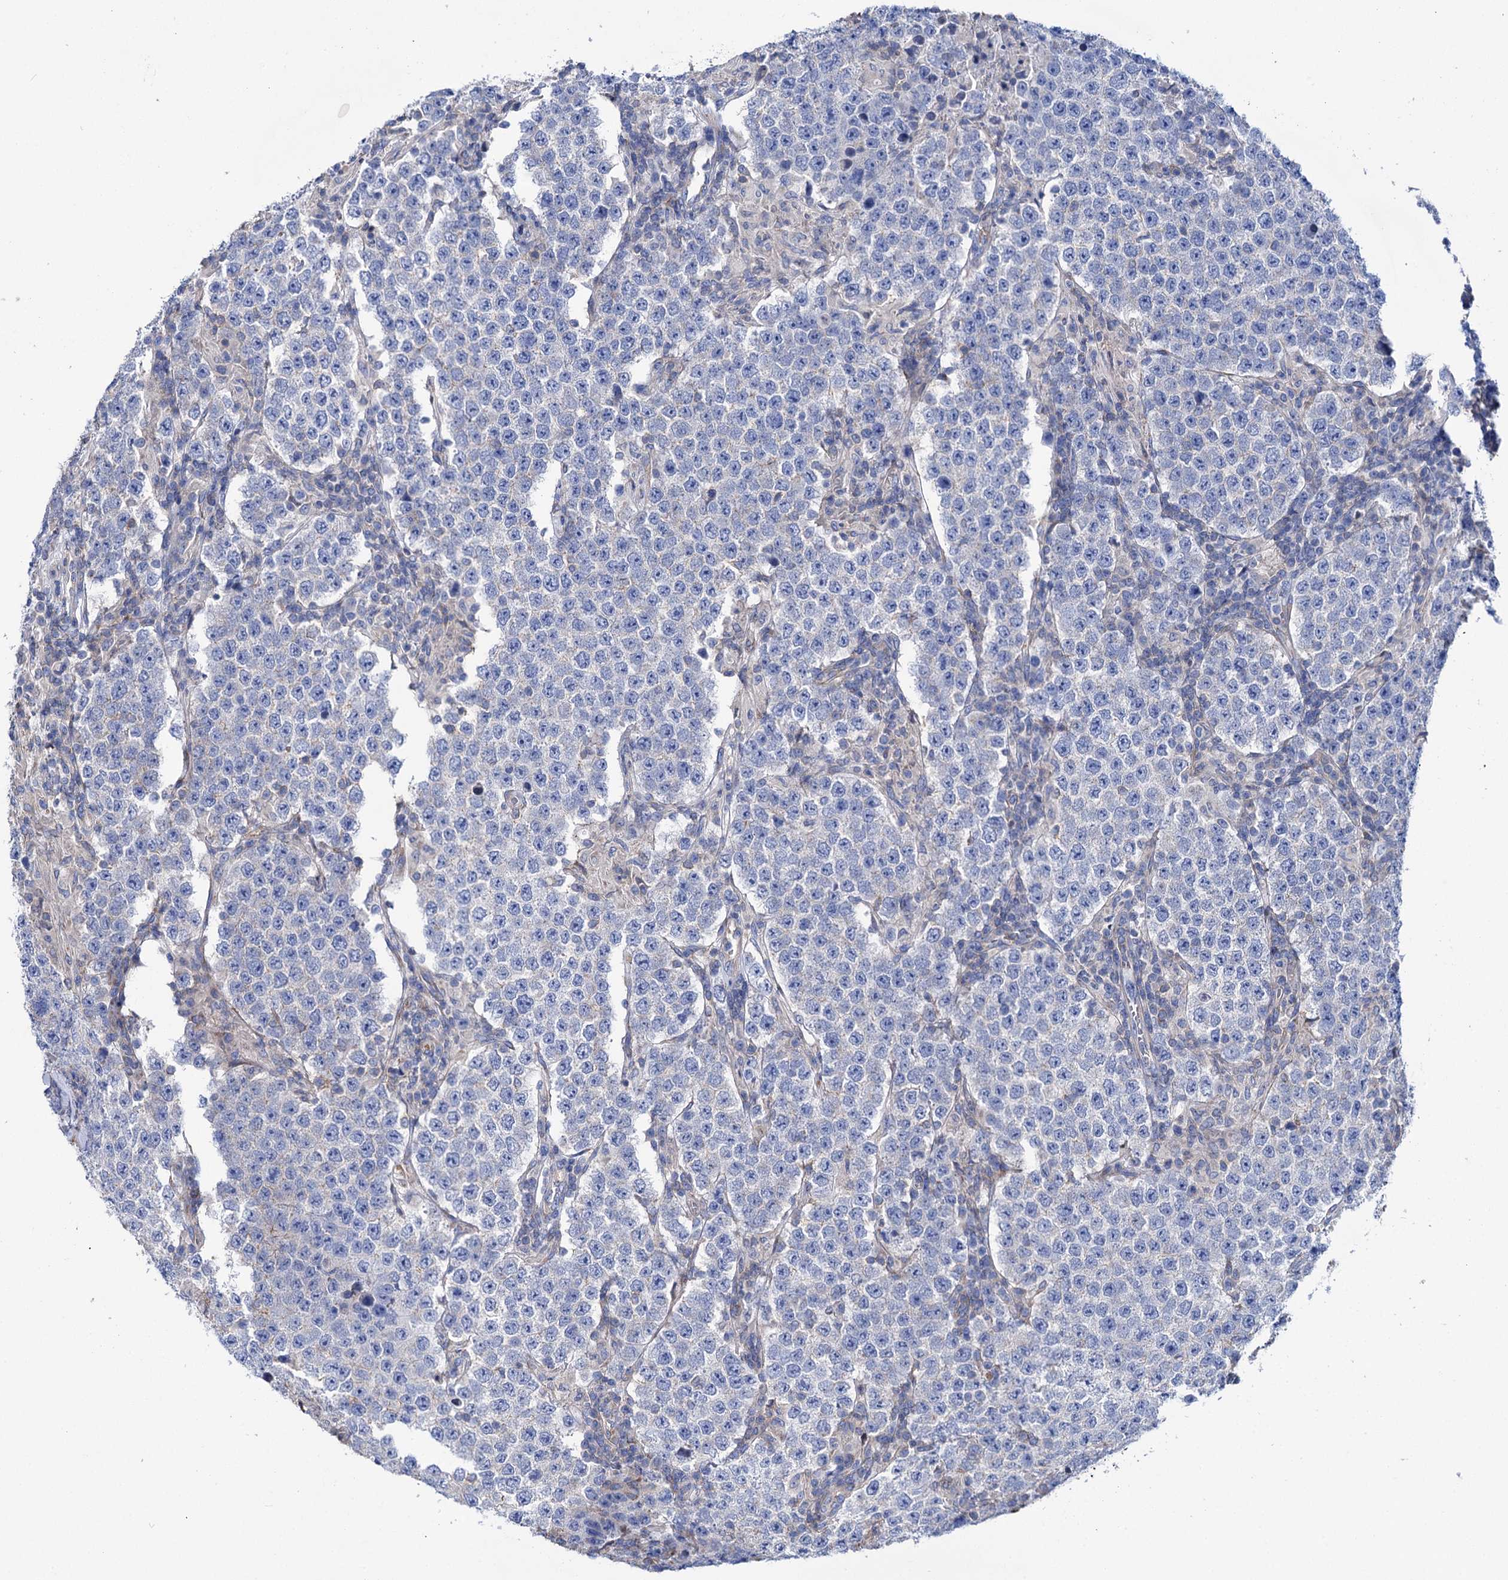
{"staining": {"intensity": "negative", "quantity": "none", "location": "none"}, "tissue": "testis cancer", "cell_type": "Tumor cells", "image_type": "cancer", "snomed": [{"axis": "morphology", "description": "Normal tissue, NOS"}, {"axis": "morphology", "description": "Urothelial carcinoma, High grade"}, {"axis": "morphology", "description": "Seminoma, NOS"}, {"axis": "morphology", "description": "Carcinoma, Embryonal, NOS"}, {"axis": "topography", "description": "Urinary bladder"}, {"axis": "topography", "description": "Testis"}], "caption": "Immunohistochemistry (IHC) micrograph of human testis cancer (seminoma) stained for a protein (brown), which exhibits no staining in tumor cells.", "gene": "SCPEP1", "patient": {"sex": "male", "age": 41}}